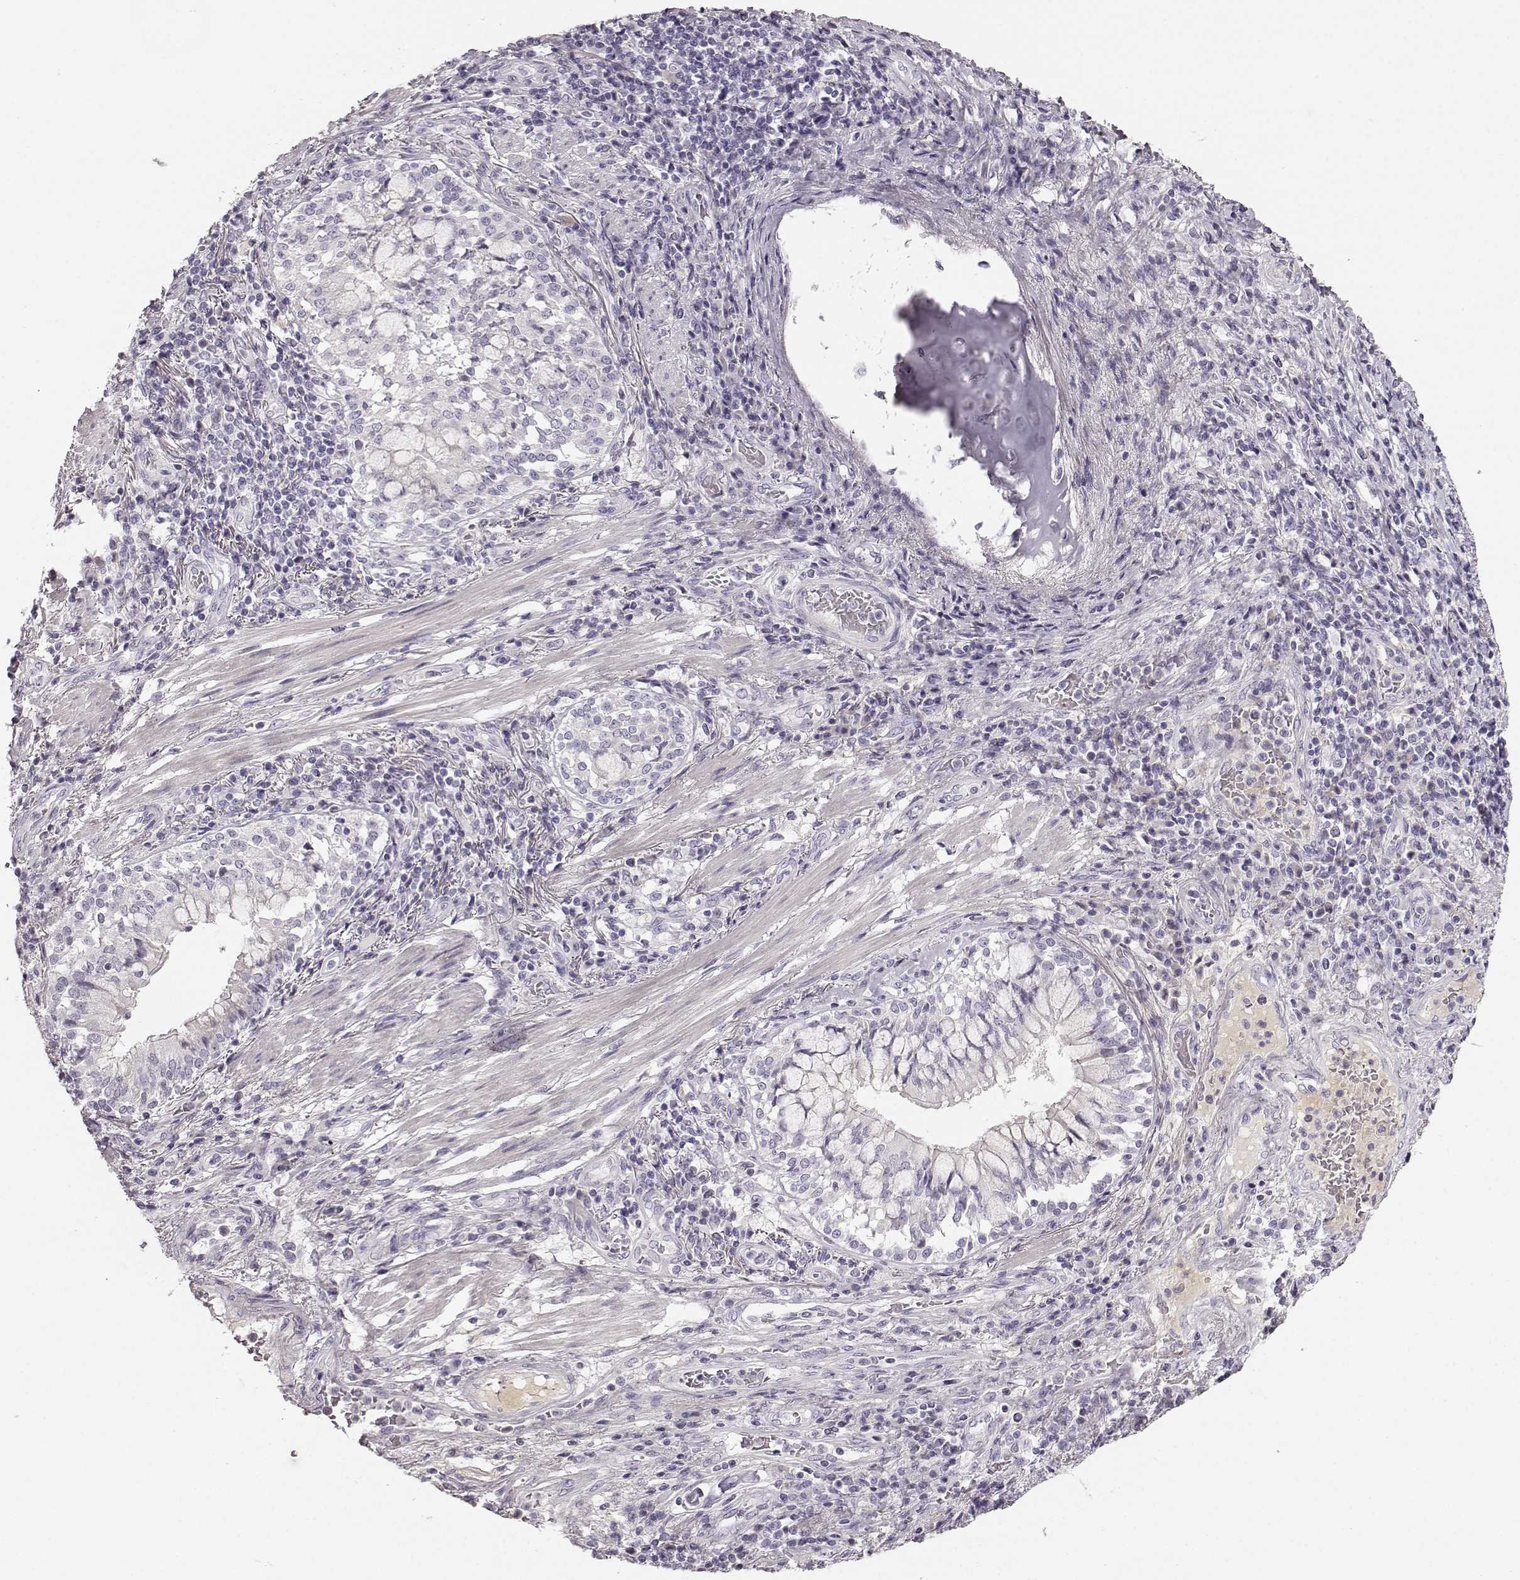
{"staining": {"intensity": "negative", "quantity": "none", "location": "none"}, "tissue": "lung cancer", "cell_type": "Tumor cells", "image_type": "cancer", "snomed": [{"axis": "morphology", "description": "Normal tissue, NOS"}, {"axis": "morphology", "description": "Squamous cell carcinoma, NOS"}, {"axis": "topography", "description": "Bronchus"}, {"axis": "topography", "description": "Lung"}], "caption": "This micrograph is of squamous cell carcinoma (lung) stained with immunohistochemistry to label a protein in brown with the nuclei are counter-stained blue. There is no expression in tumor cells.", "gene": "KIAA0319", "patient": {"sex": "male", "age": 64}}